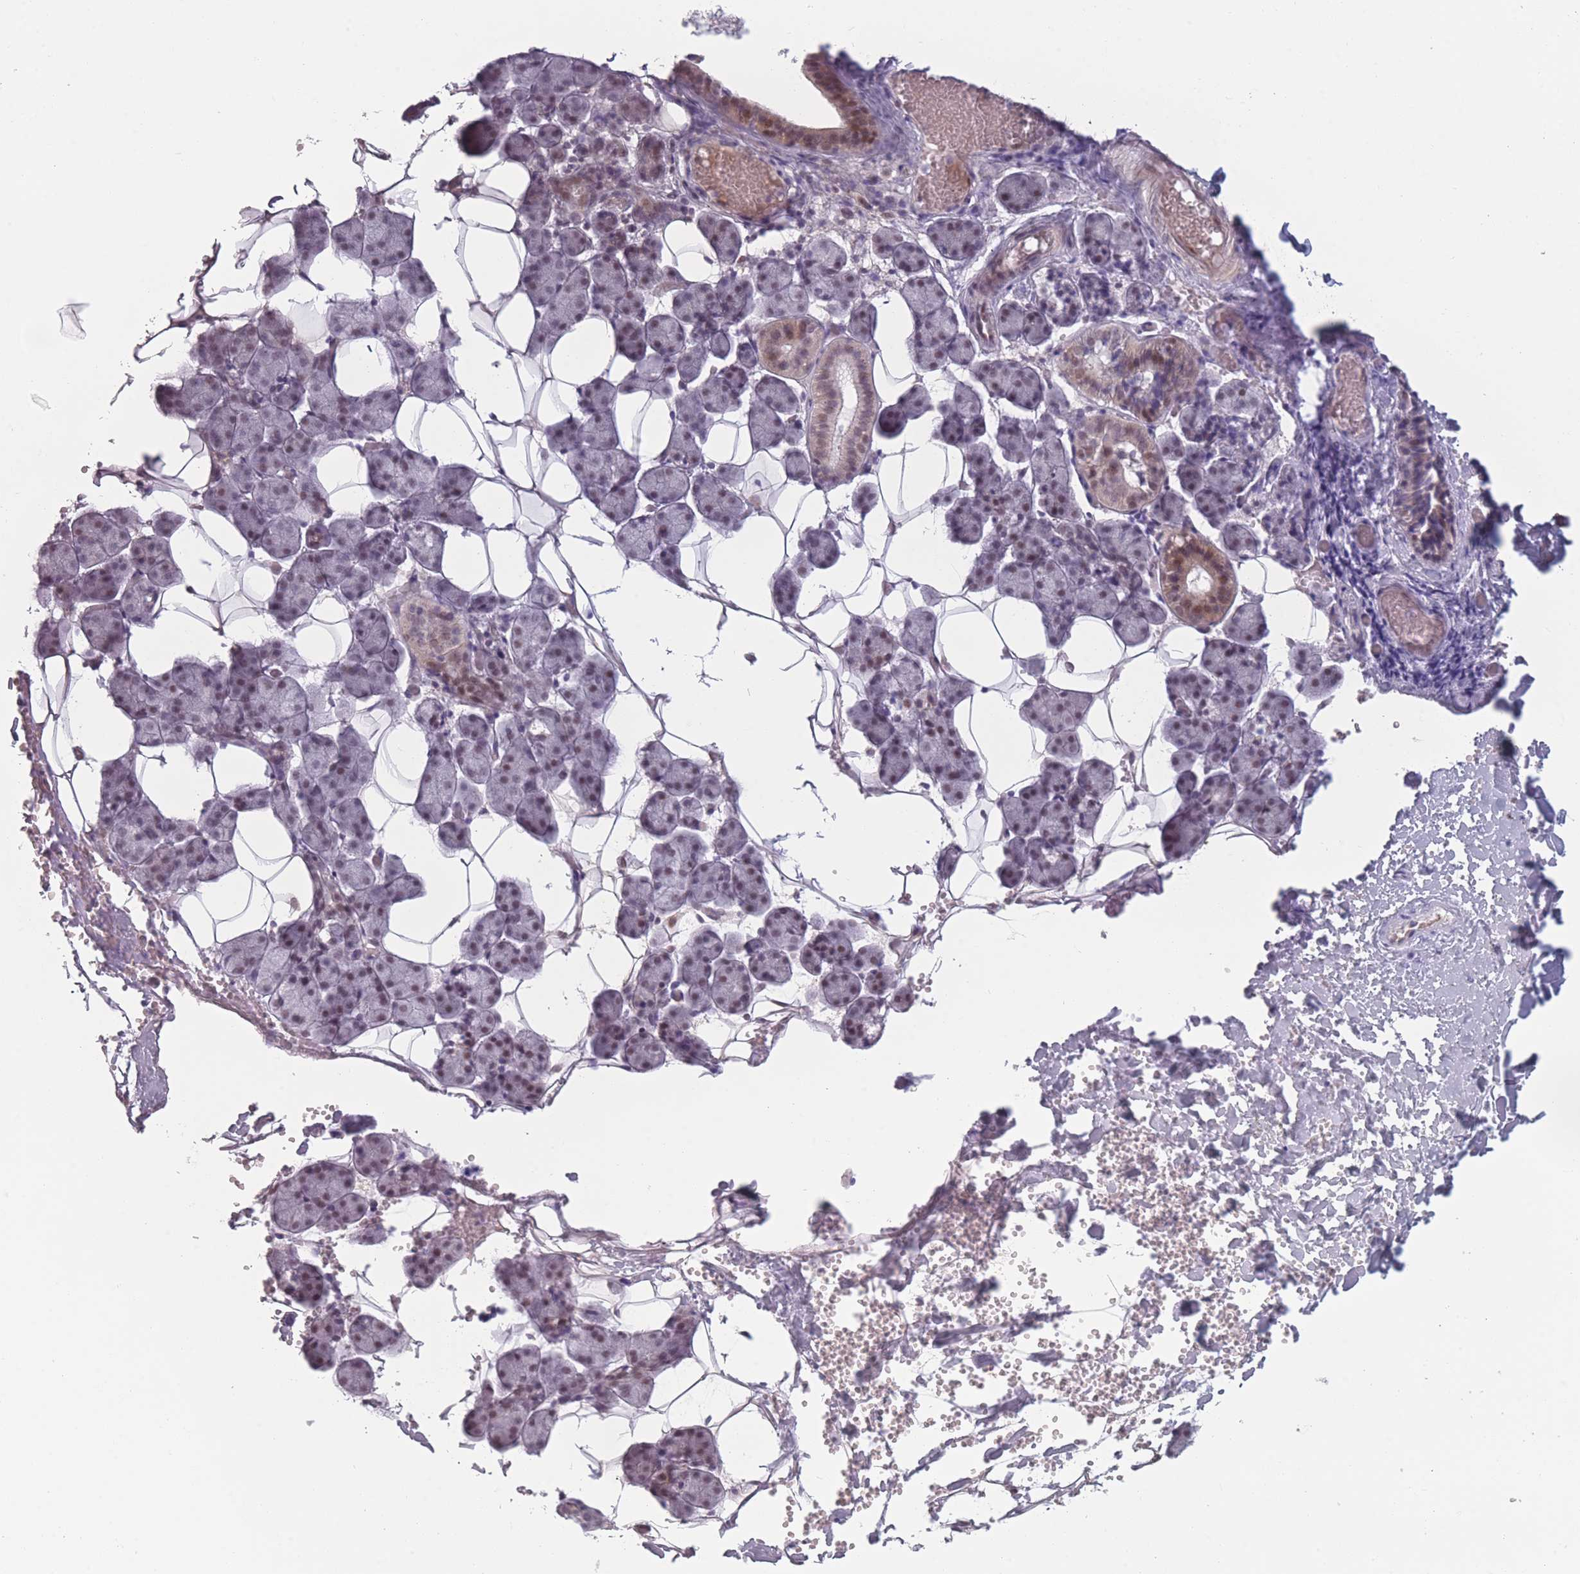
{"staining": {"intensity": "moderate", "quantity": "25%-75%", "location": "nuclear"}, "tissue": "salivary gland", "cell_type": "Glandular cells", "image_type": "normal", "snomed": [{"axis": "morphology", "description": "Normal tissue, NOS"}, {"axis": "topography", "description": "Salivary gland"}], "caption": "DAB (3,3'-diaminobenzidine) immunohistochemical staining of normal salivary gland demonstrates moderate nuclear protein expression in approximately 25%-75% of glandular cells.", "gene": "OR10C1", "patient": {"sex": "female", "age": 33}}